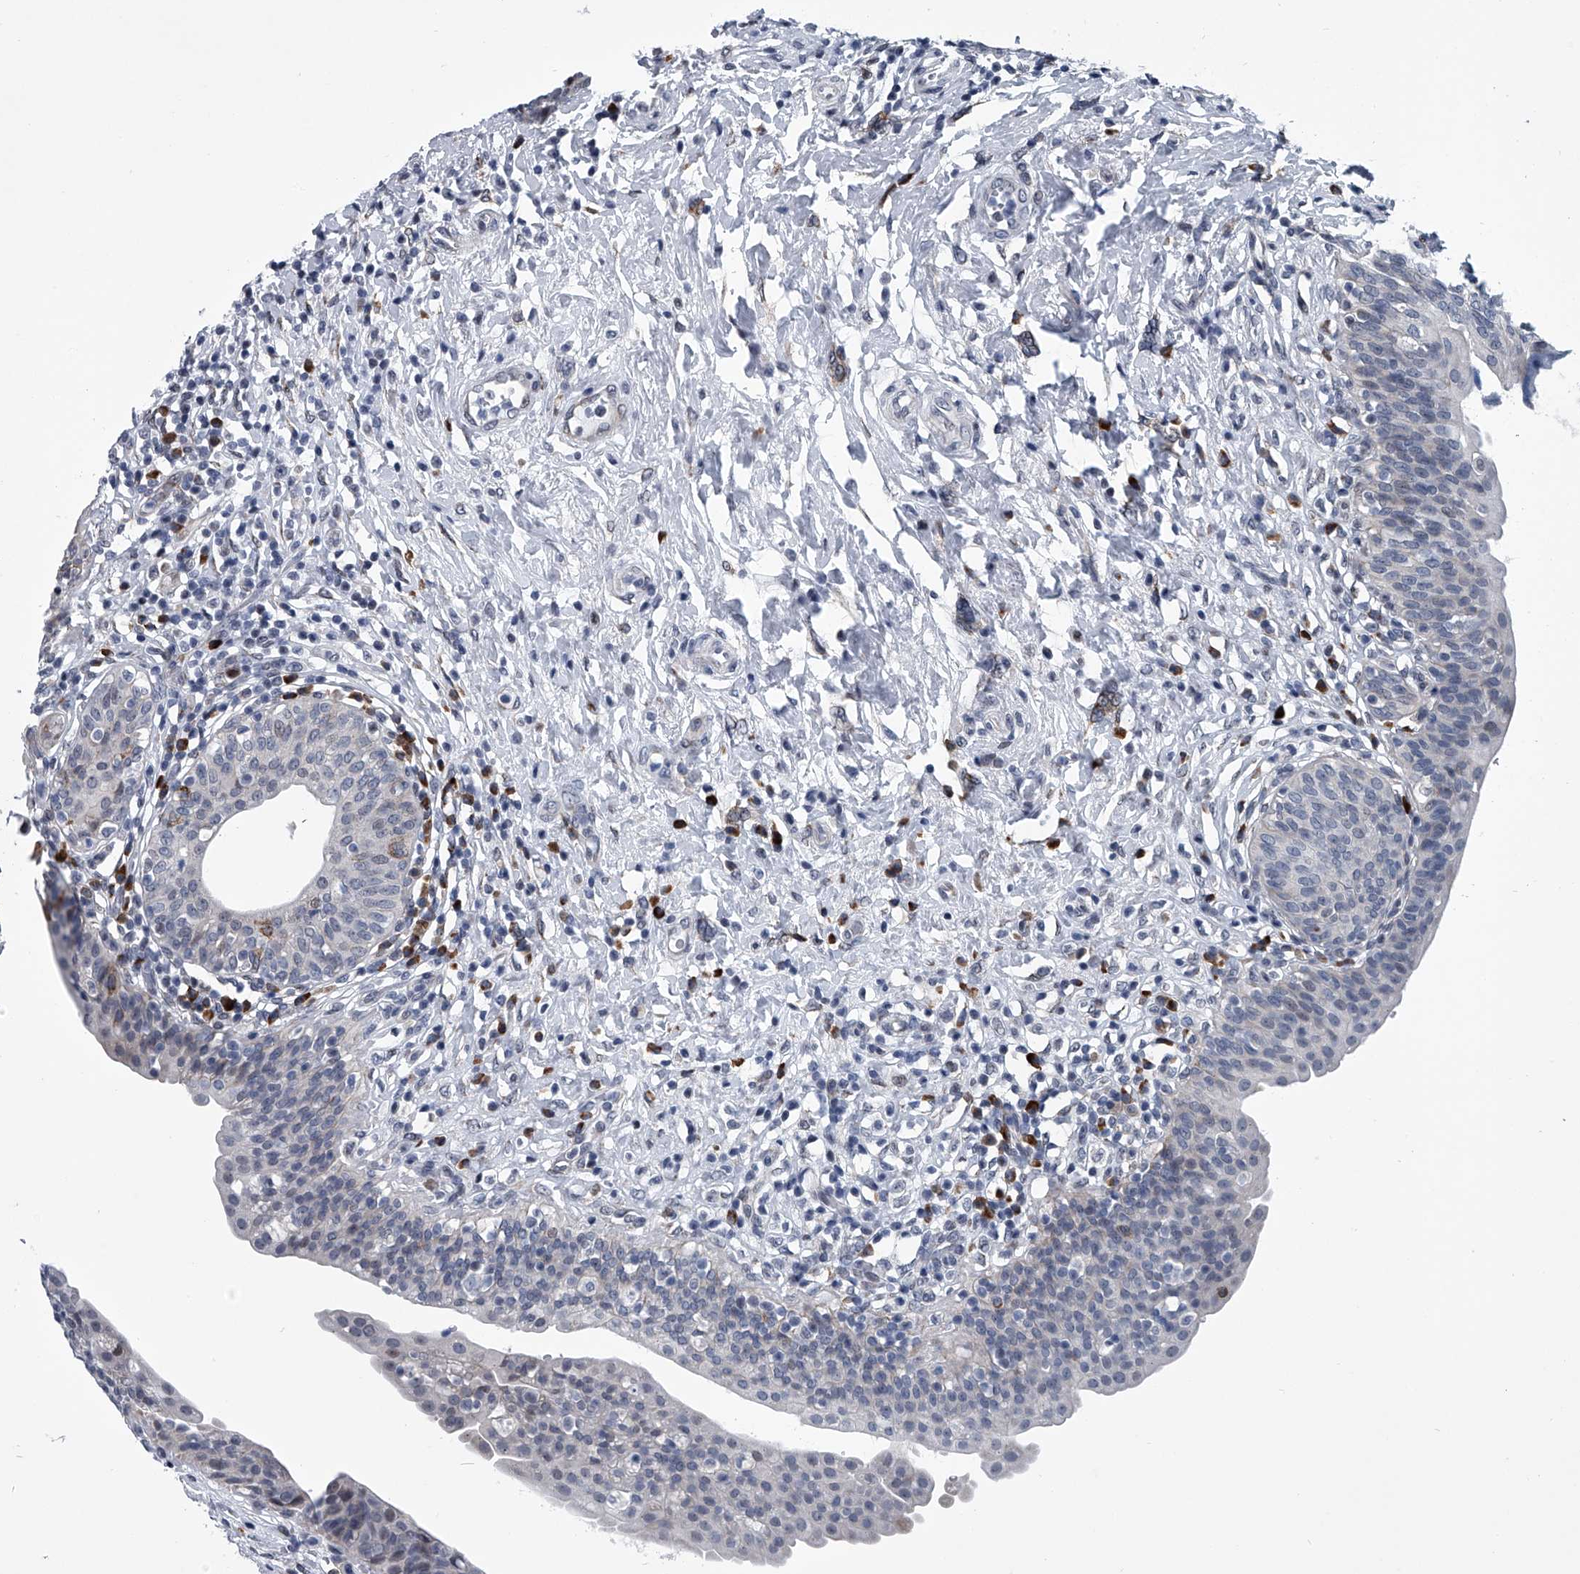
{"staining": {"intensity": "negative", "quantity": "none", "location": "none"}, "tissue": "urinary bladder", "cell_type": "Urothelial cells", "image_type": "normal", "snomed": [{"axis": "morphology", "description": "Normal tissue, NOS"}, {"axis": "topography", "description": "Urinary bladder"}], "caption": "High power microscopy histopathology image of an IHC micrograph of normal urinary bladder, revealing no significant positivity in urothelial cells.", "gene": "PPP2R5D", "patient": {"sex": "male", "age": 83}}